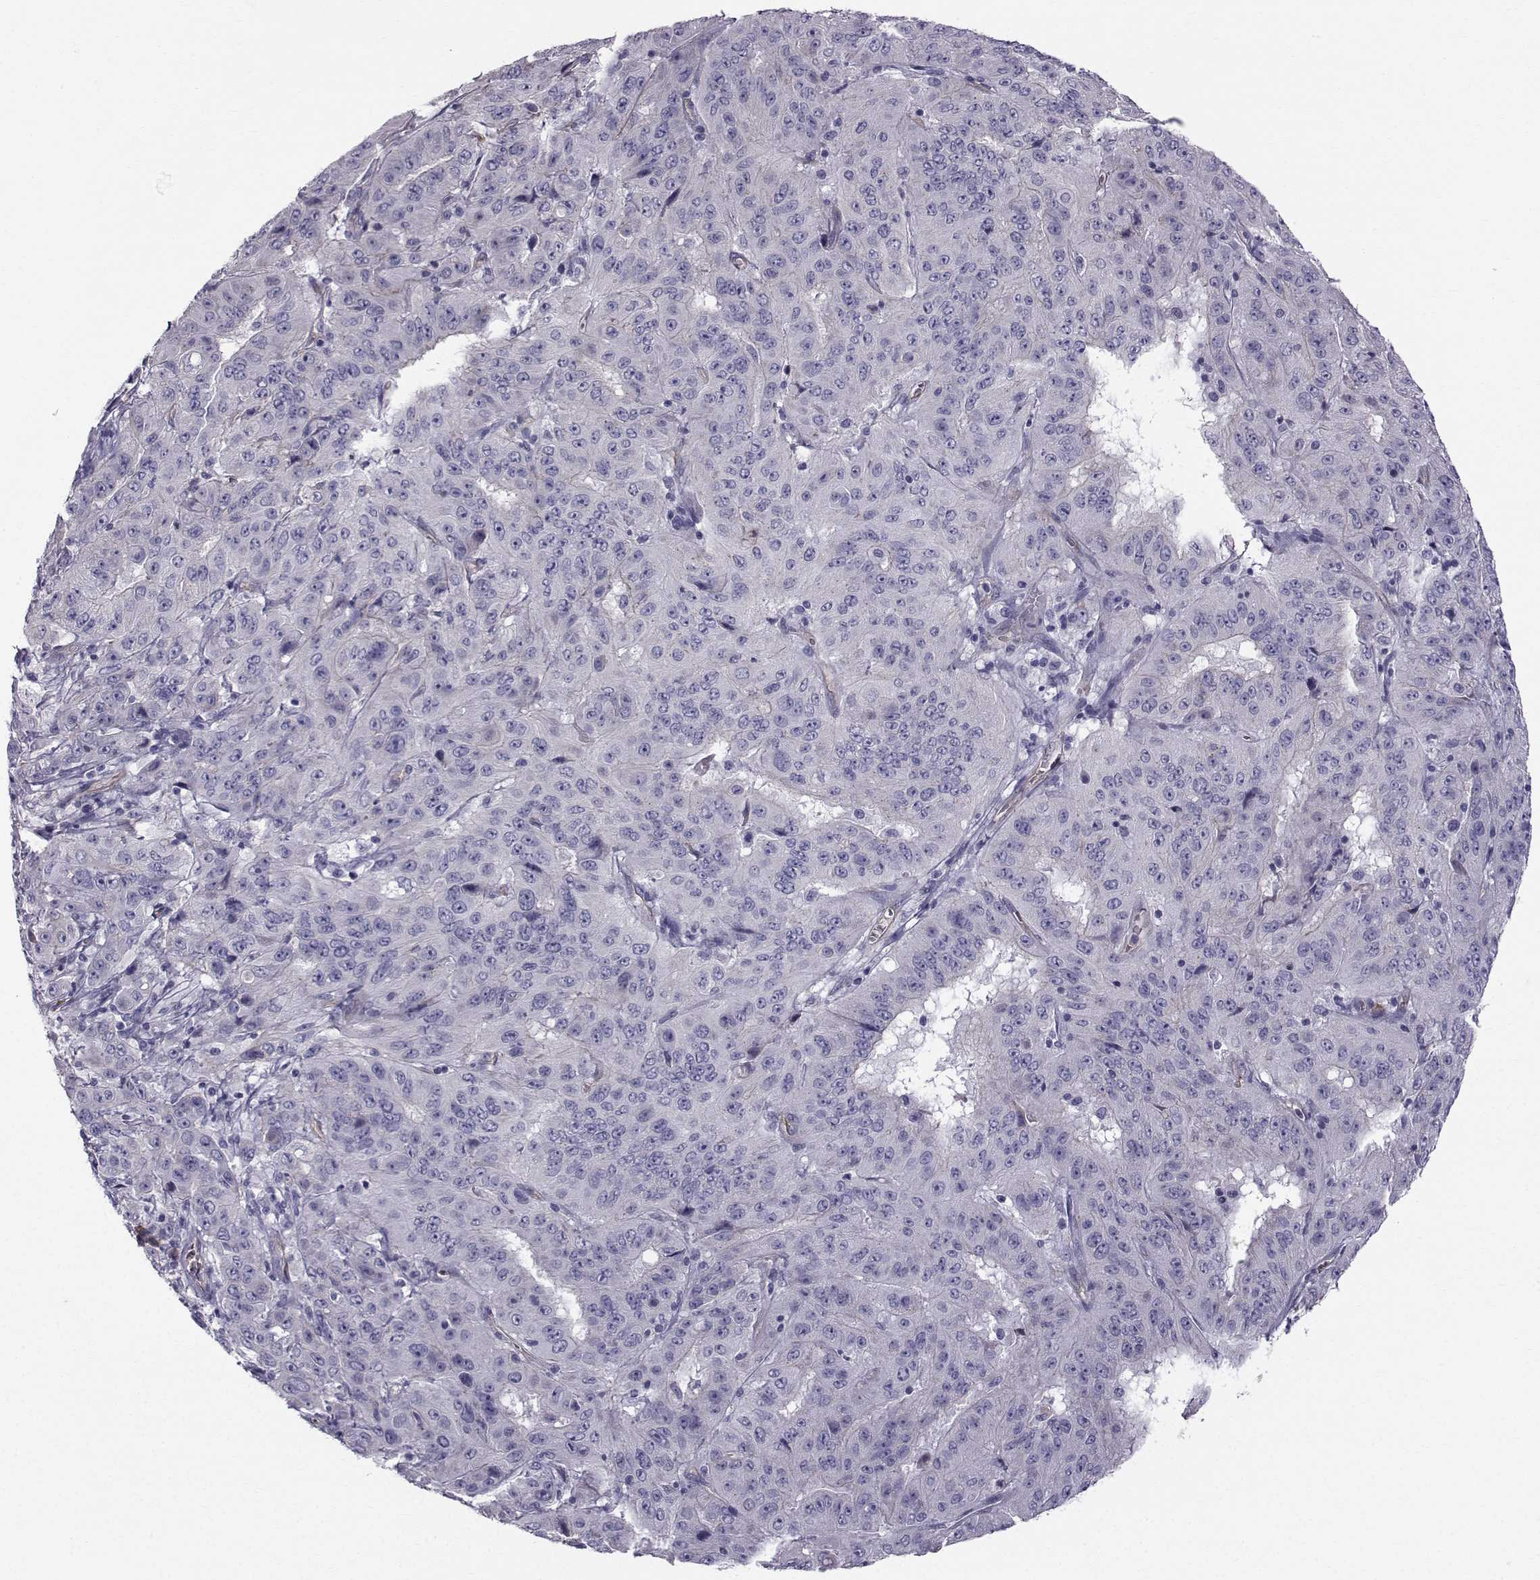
{"staining": {"intensity": "weak", "quantity": "<25%", "location": "cytoplasmic/membranous"}, "tissue": "pancreatic cancer", "cell_type": "Tumor cells", "image_type": "cancer", "snomed": [{"axis": "morphology", "description": "Adenocarcinoma, NOS"}, {"axis": "topography", "description": "Pancreas"}], "caption": "Micrograph shows no significant protein expression in tumor cells of pancreatic adenocarcinoma.", "gene": "QPCT", "patient": {"sex": "male", "age": 63}}